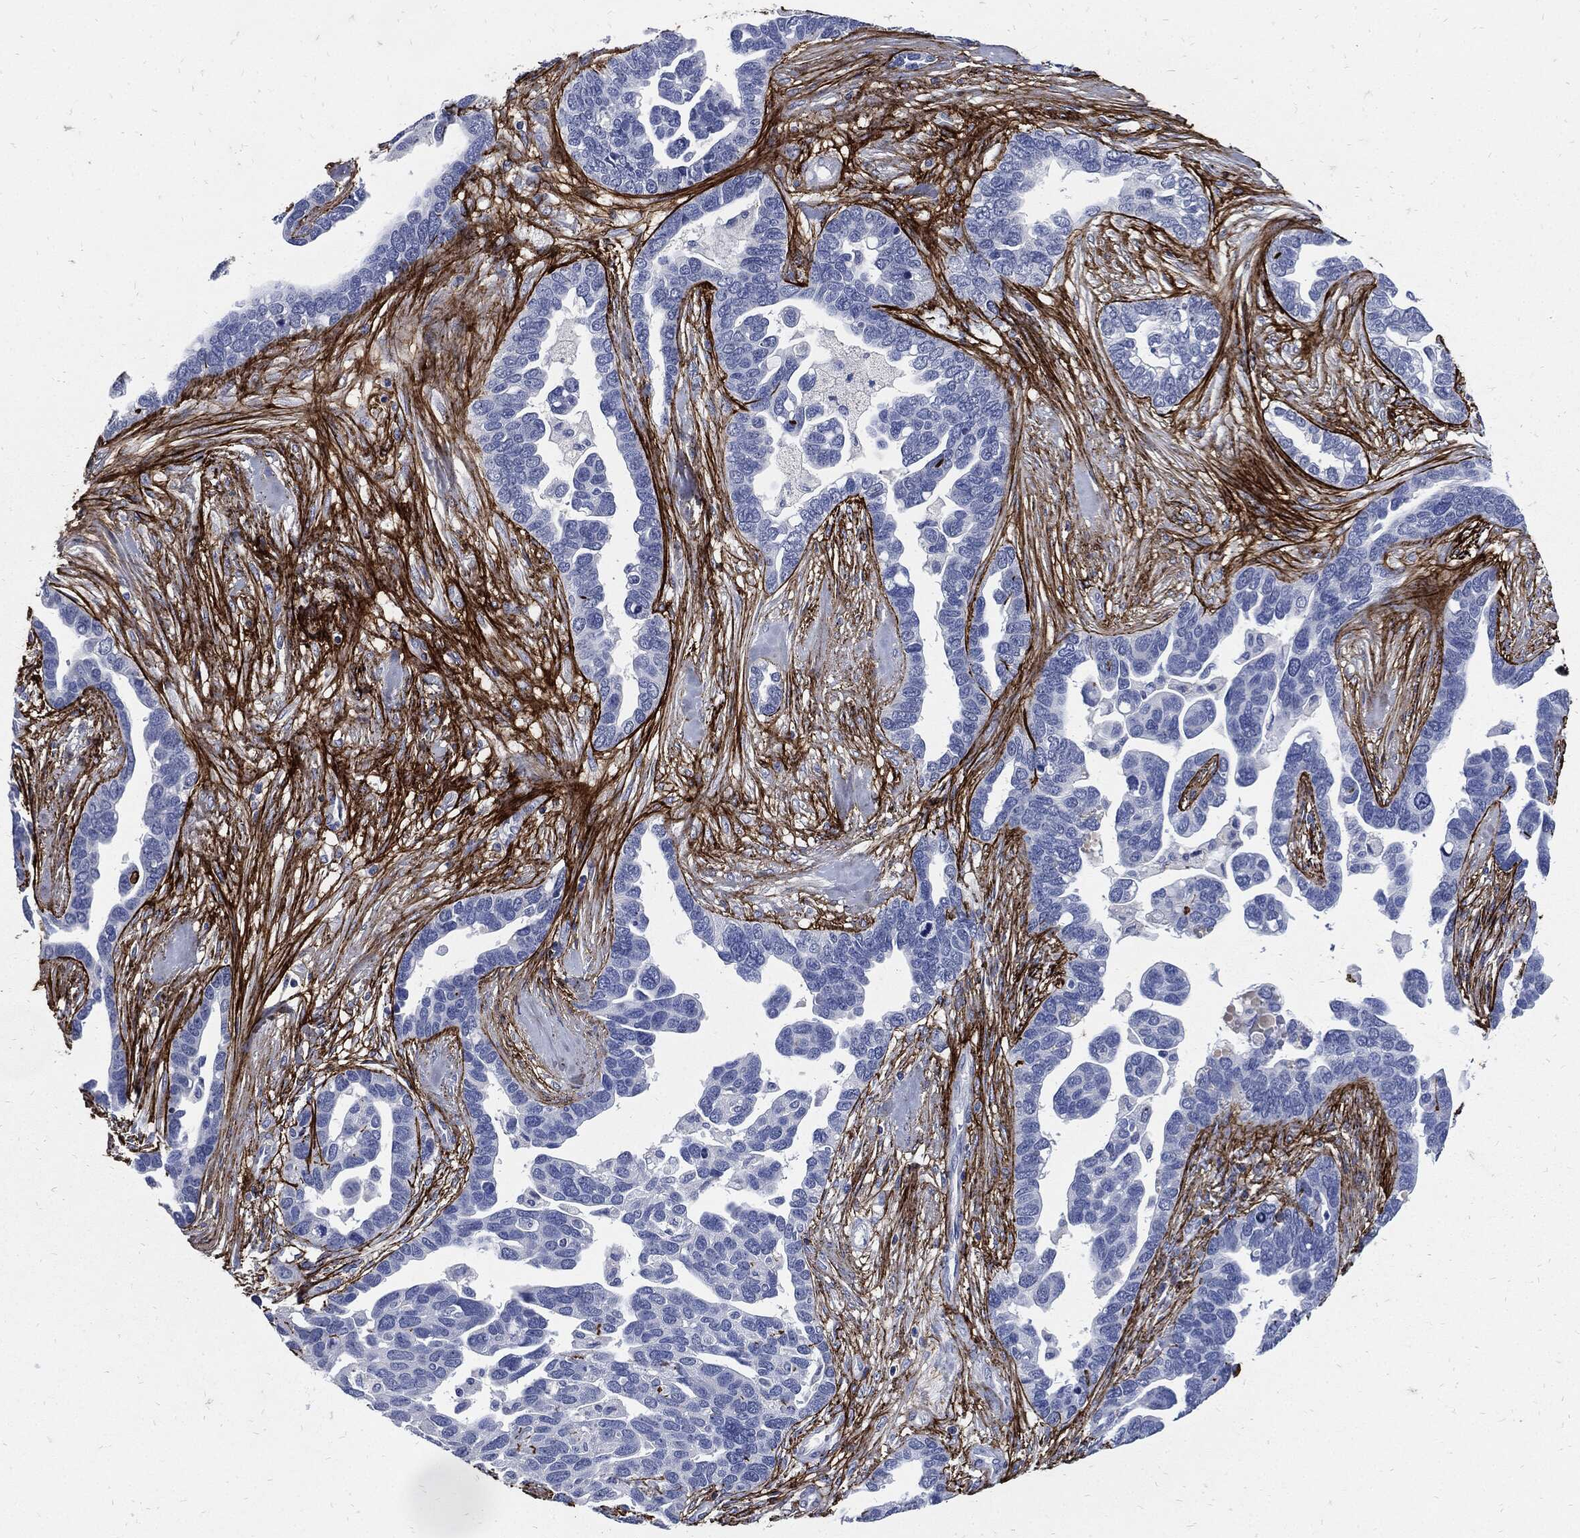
{"staining": {"intensity": "negative", "quantity": "none", "location": "none"}, "tissue": "ovarian cancer", "cell_type": "Tumor cells", "image_type": "cancer", "snomed": [{"axis": "morphology", "description": "Cystadenocarcinoma, serous, NOS"}, {"axis": "topography", "description": "Ovary"}], "caption": "Tumor cells are negative for brown protein staining in ovarian cancer.", "gene": "FBN1", "patient": {"sex": "female", "age": 54}}